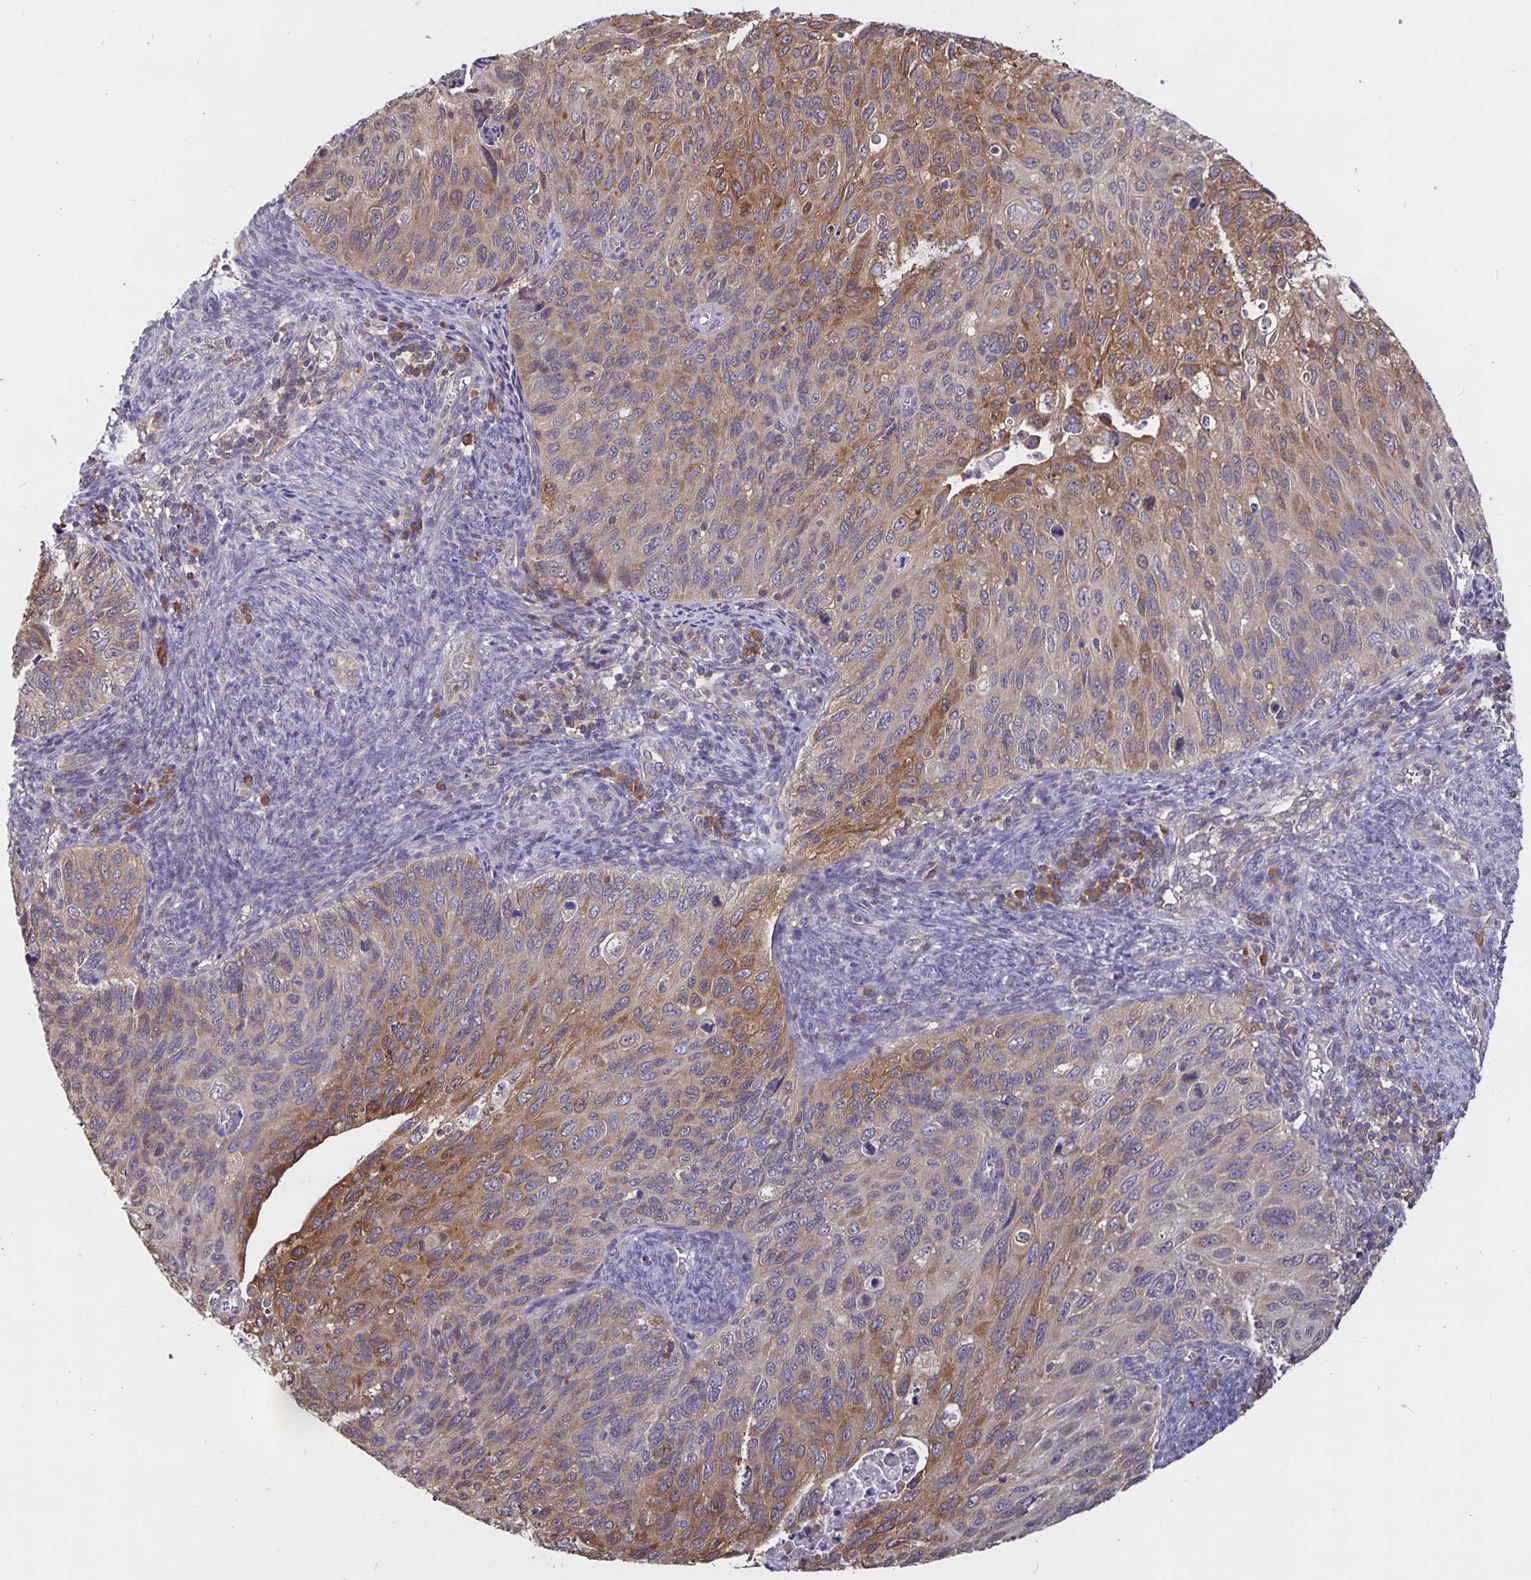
{"staining": {"intensity": "moderate", "quantity": "25%-75%", "location": "cytoplasmic/membranous"}, "tissue": "cervical cancer", "cell_type": "Tumor cells", "image_type": "cancer", "snomed": [{"axis": "morphology", "description": "Squamous cell carcinoma, NOS"}, {"axis": "topography", "description": "Cervix"}], "caption": "Squamous cell carcinoma (cervical) stained with a brown dye demonstrates moderate cytoplasmic/membranous positive staining in about 25%-75% of tumor cells.", "gene": "FEM1C", "patient": {"sex": "female", "age": 70}}